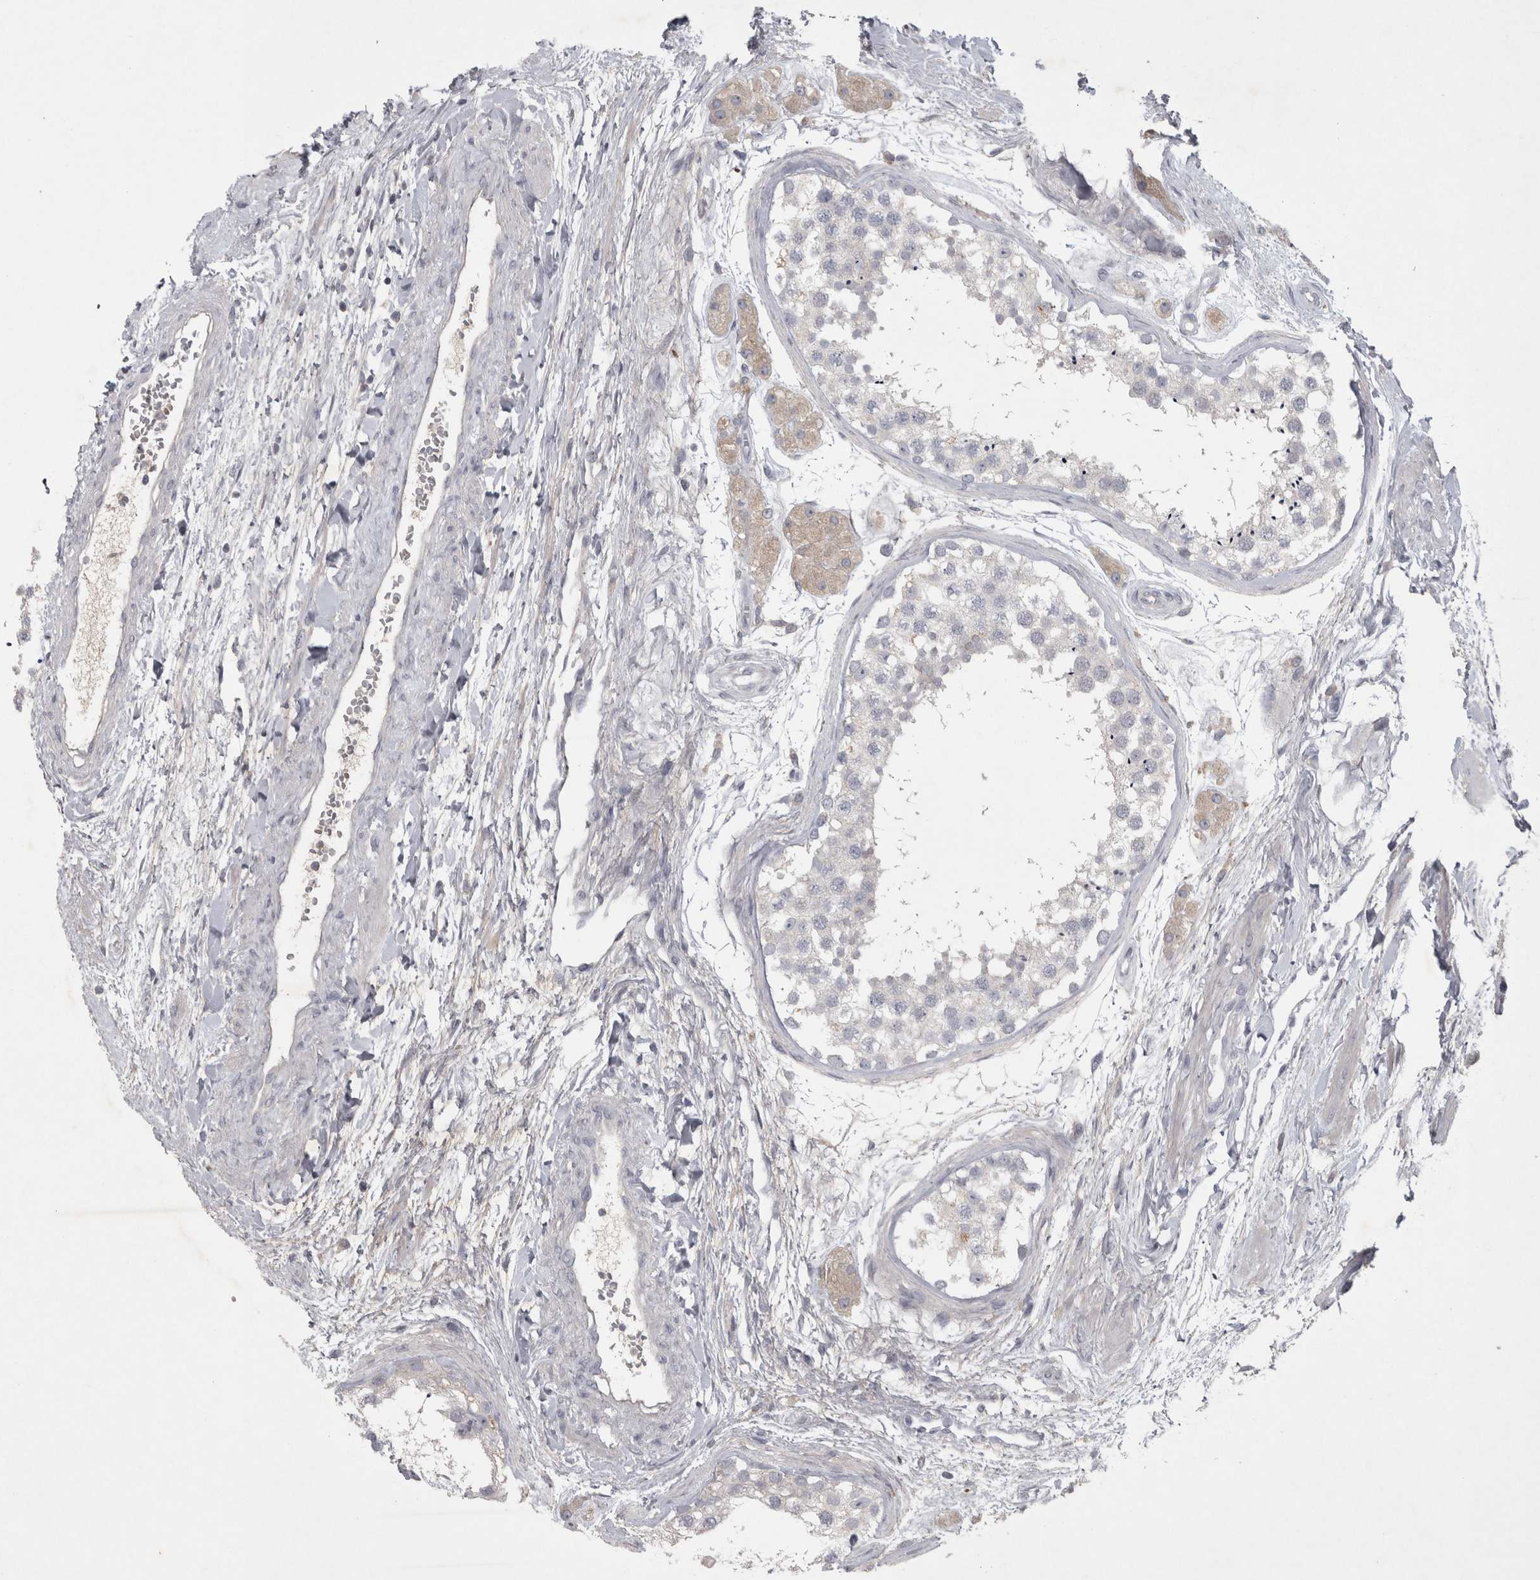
{"staining": {"intensity": "negative", "quantity": "none", "location": "none"}, "tissue": "testis", "cell_type": "Cells in seminiferous ducts", "image_type": "normal", "snomed": [{"axis": "morphology", "description": "Normal tissue, NOS"}, {"axis": "topography", "description": "Testis"}], "caption": "Immunohistochemistry of normal human testis displays no positivity in cells in seminiferous ducts.", "gene": "ENPP7", "patient": {"sex": "male", "age": 56}}